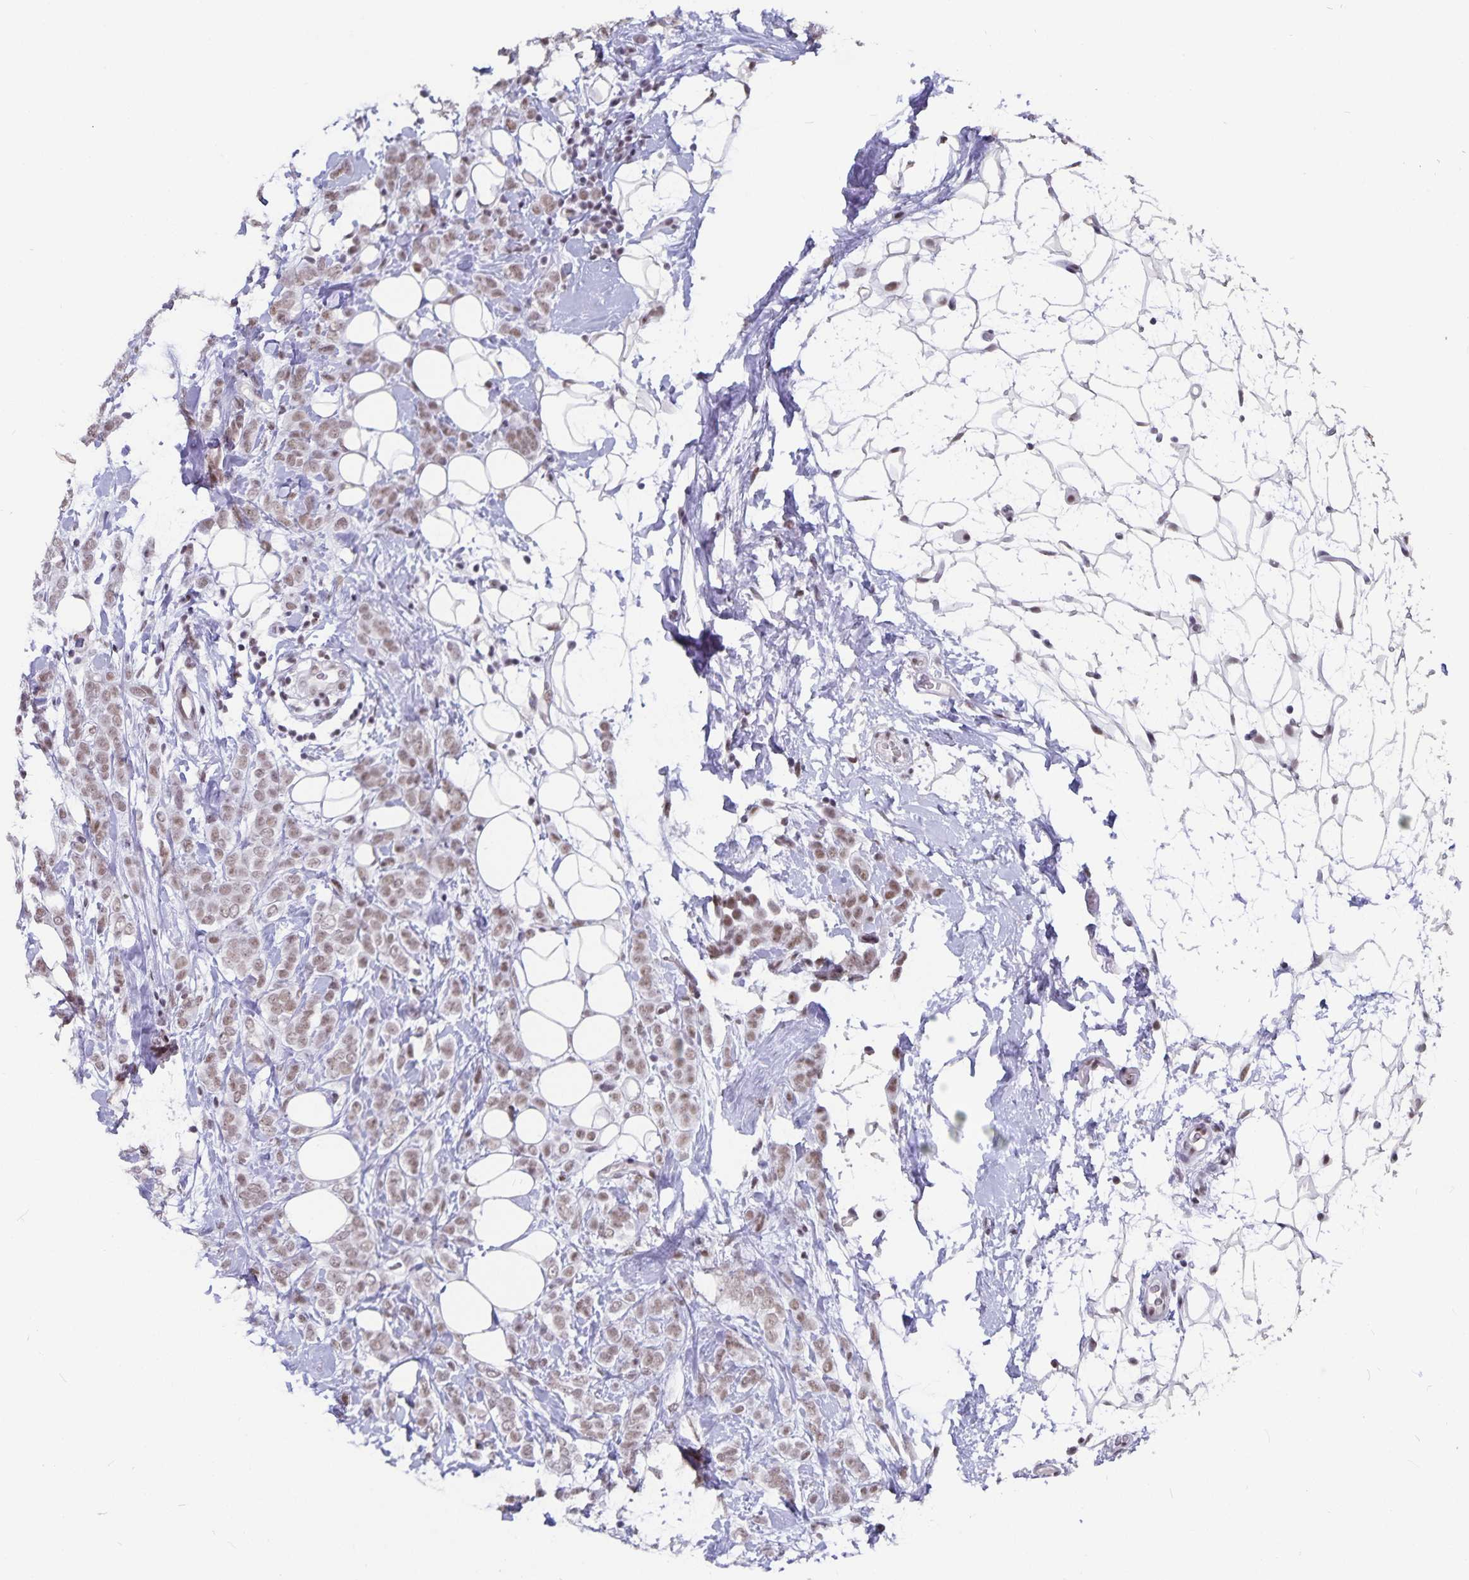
{"staining": {"intensity": "moderate", "quantity": ">75%", "location": "nuclear"}, "tissue": "breast cancer", "cell_type": "Tumor cells", "image_type": "cancer", "snomed": [{"axis": "morphology", "description": "Lobular carcinoma"}, {"axis": "topography", "description": "Breast"}], "caption": "Human lobular carcinoma (breast) stained with a brown dye demonstrates moderate nuclear positive expression in about >75% of tumor cells.", "gene": "PBX2", "patient": {"sex": "female", "age": 49}}